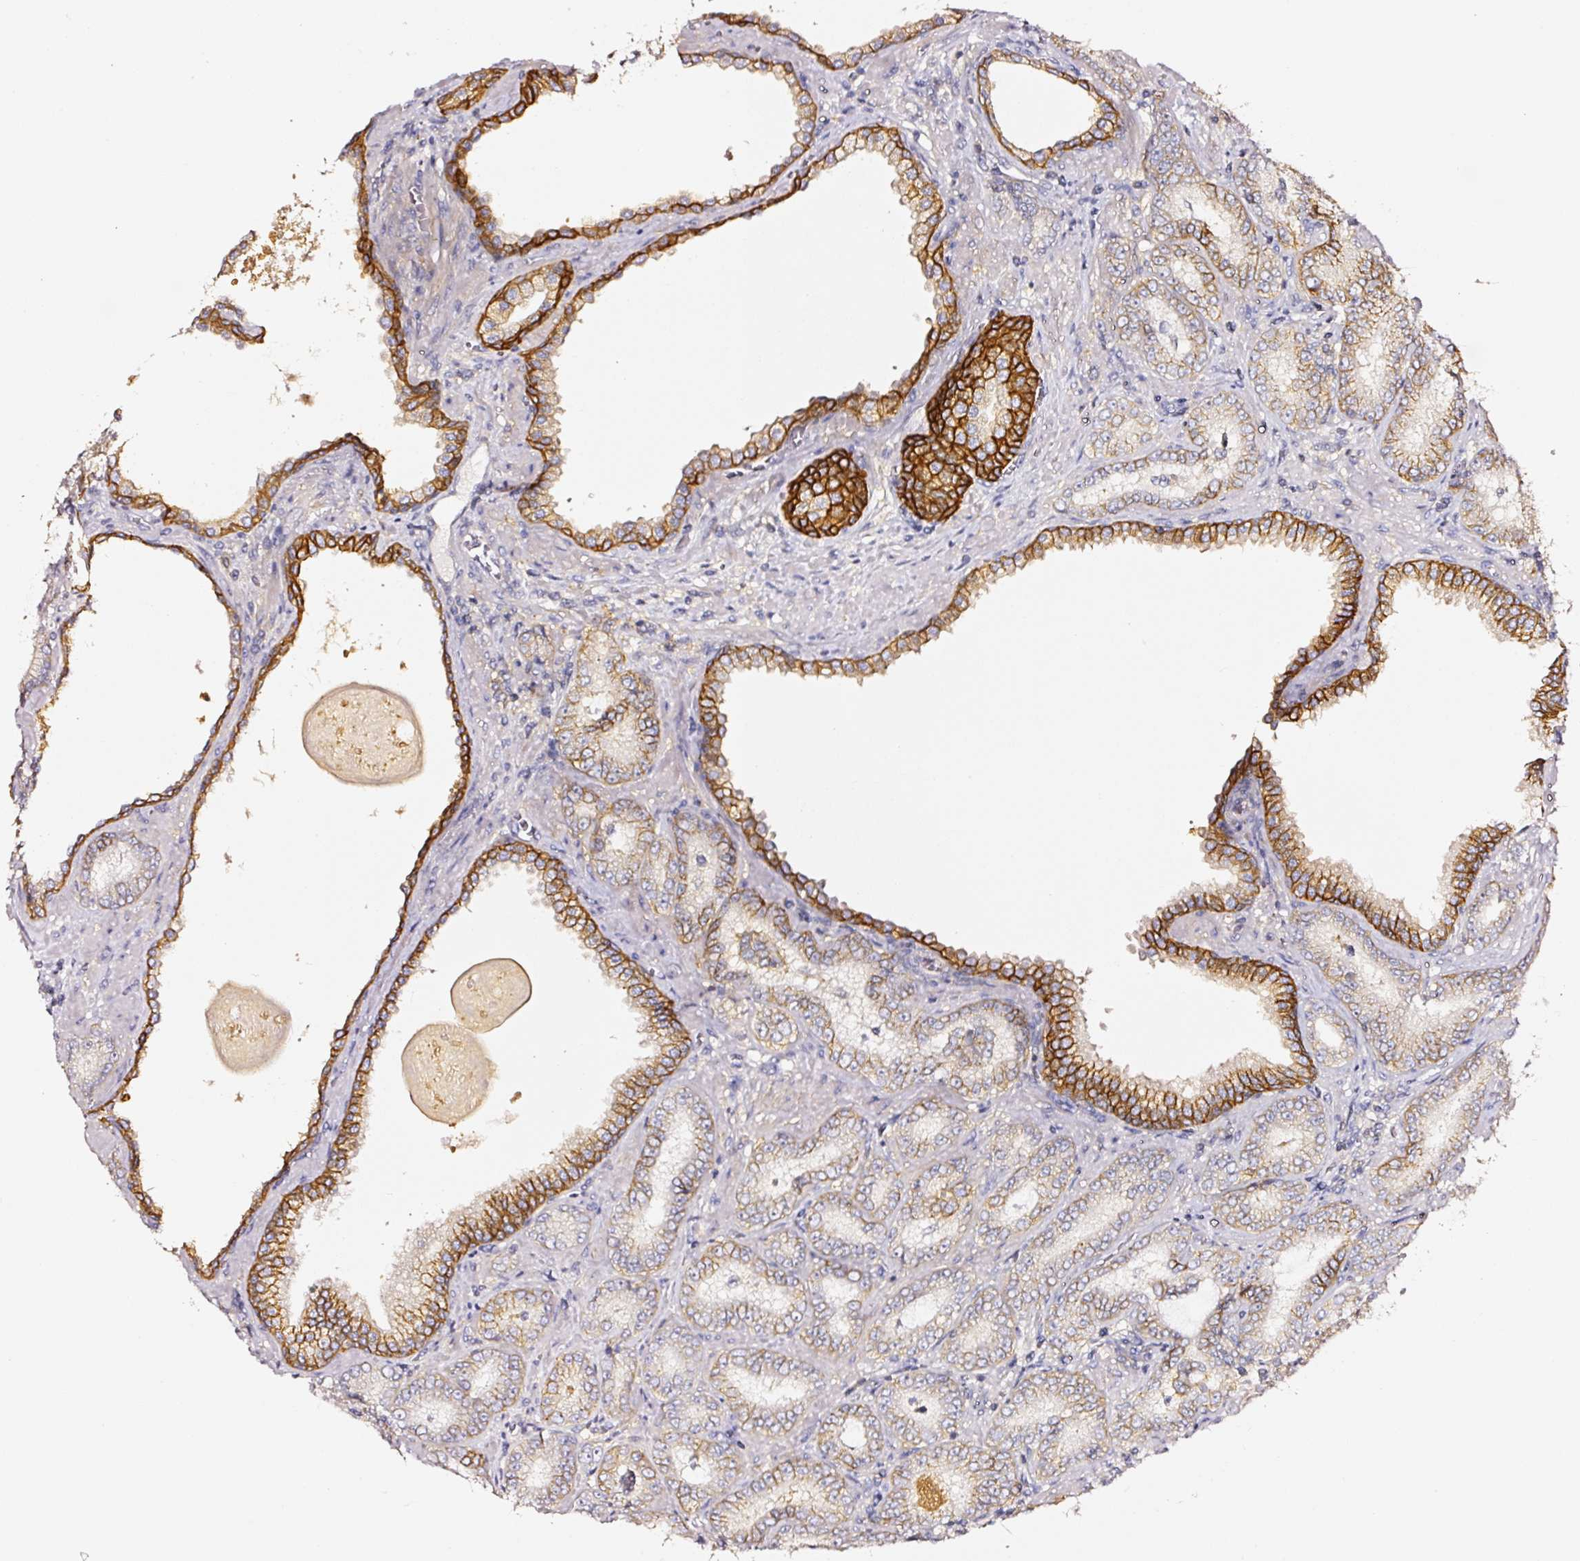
{"staining": {"intensity": "moderate", "quantity": "25%-75%", "location": "cytoplasmic/membranous"}, "tissue": "prostate cancer", "cell_type": "Tumor cells", "image_type": "cancer", "snomed": [{"axis": "morphology", "description": "Adenocarcinoma, High grade"}, {"axis": "topography", "description": "Prostate"}], "caption": "The immunohistochemical stain labels moderate cytoplasmic/membranous positivity in tumor cells of high-grade adenocarcinoma (prostate) tissue. (DAB (3,3'-diaminobenzidine) = brown stain, brightfield microscopy at high magnification).", "gene": "CD47", "patient": {"sex": "male", "age": 72}}